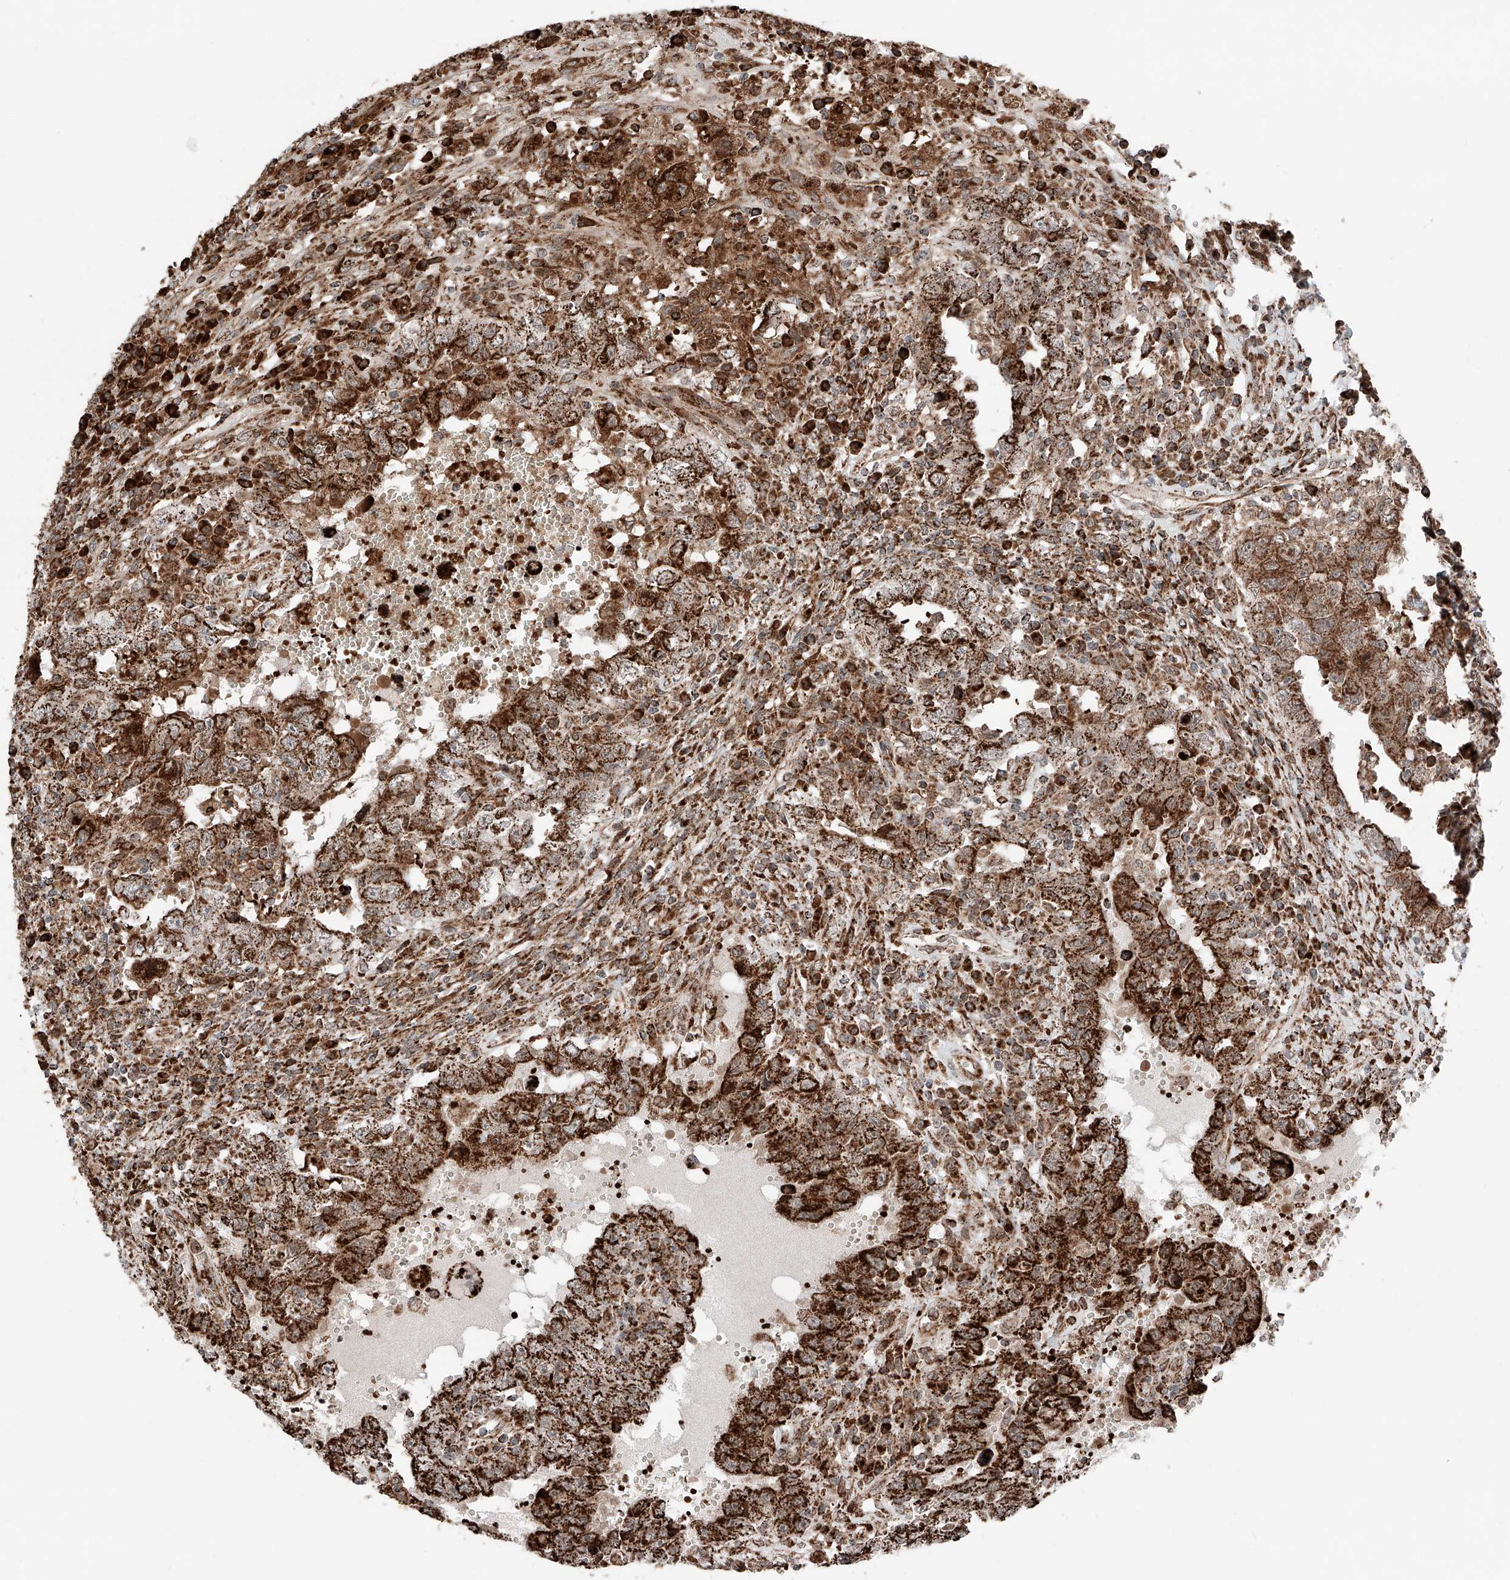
{"staining": {"intensity": "strong", "quantity": ">75%", "location": "cytoplasmic/membranous"}, "tissue": "testis cancer", "cell_type": "Tumor cells", "image_type": "cancer", "snomed": [{"axis": "morphology", "description": "Carcinoma, Embryonal, NOS"}, {"axis": "topography", "description": "Testis"}], "caption": "Immunohistochemical staining of testis cancer (embryonal carcinoma) reveals high levels of strong cytoplasmic/membranous protein expression in approximately >75% of tumor cells.", "gene": "ZSCAN29", "patient": {"sex": "male", "age": 26}}